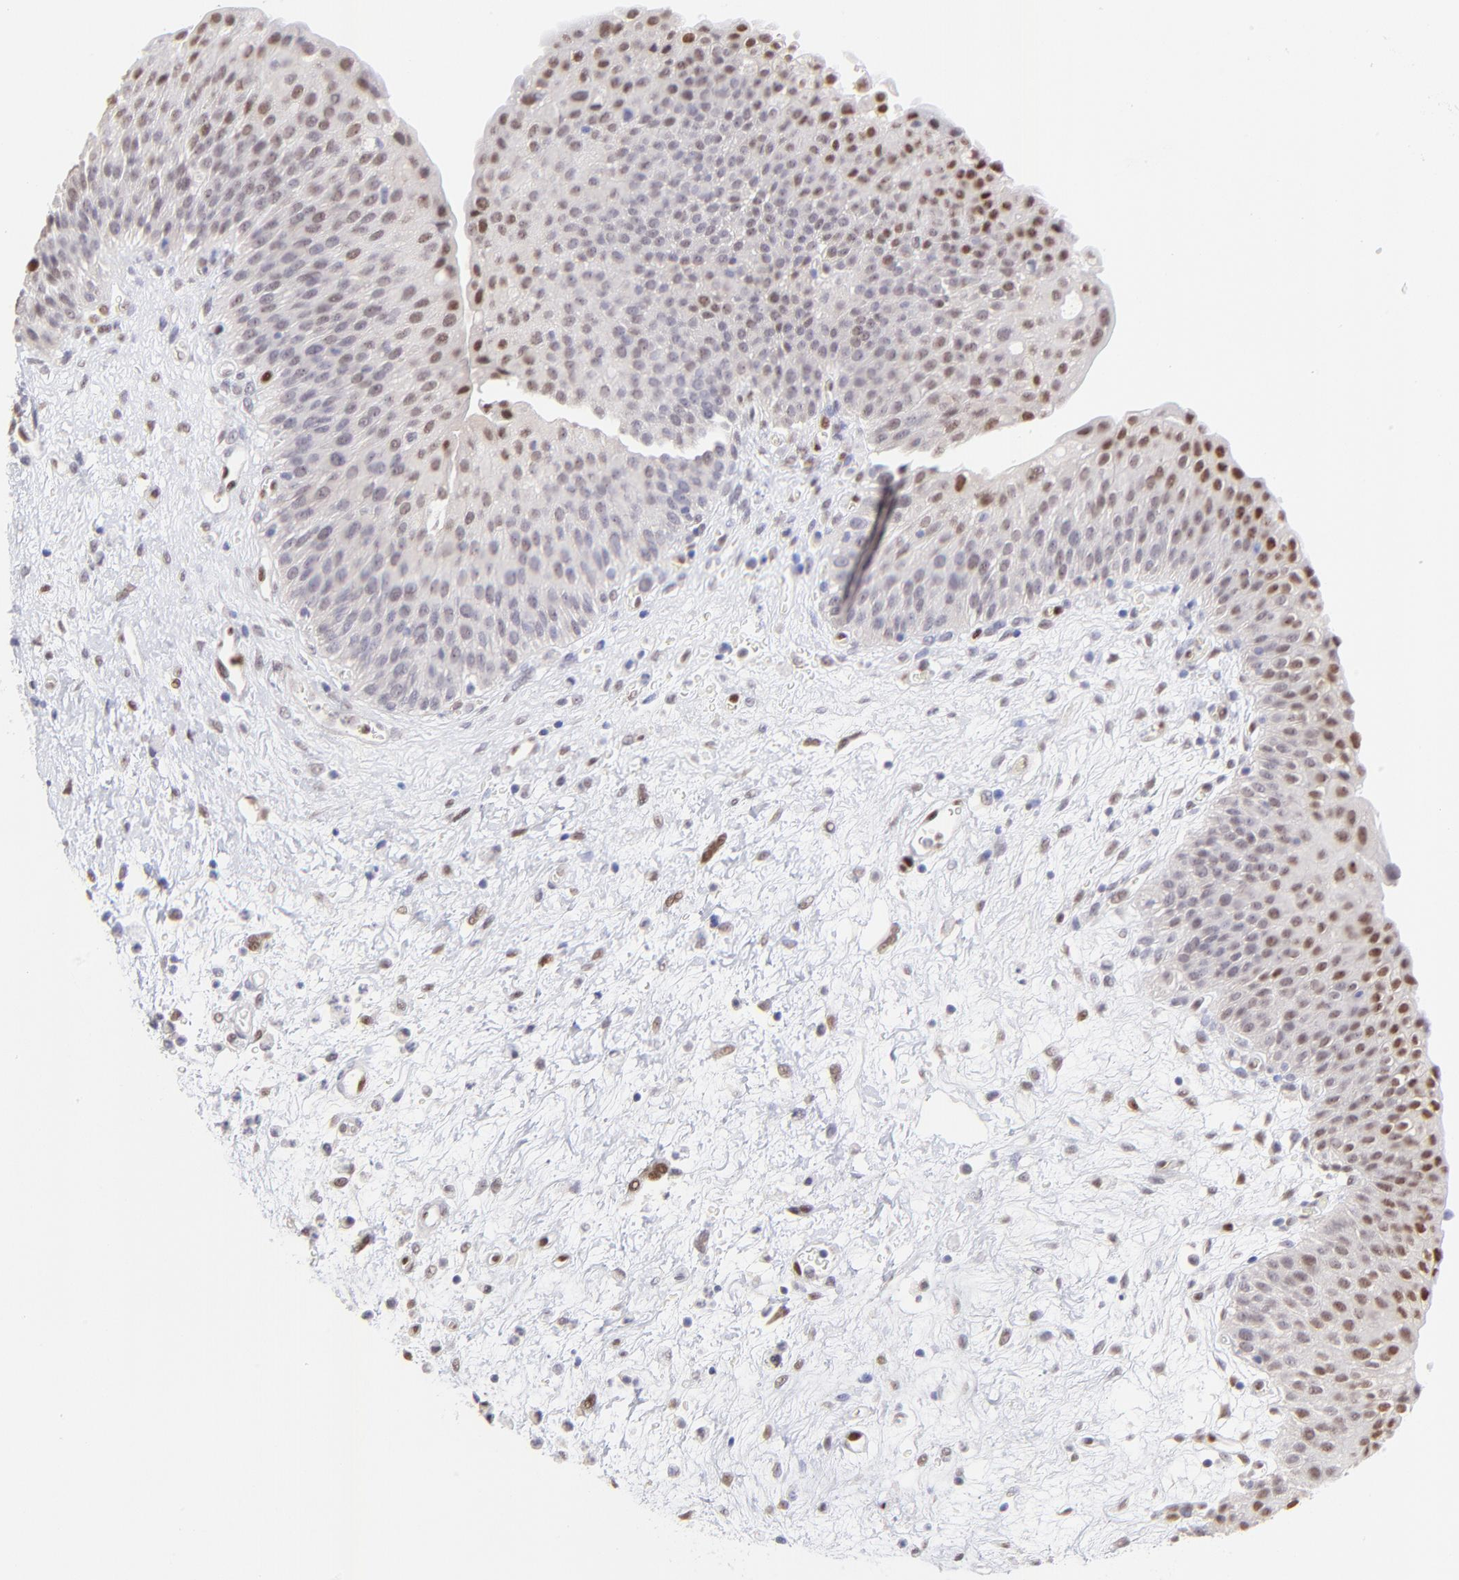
{"staining": {"intensity": "moderate", "quantity": "<25%", "location": "nuclear"}, "tissue": "urinary bladder", "cell_type": "Urothelial cells", "image_type": "normal", "snomed": [{"axis": "morphology", "description": "Normal tissue, NOS"}, {"axis": "morphology", "description": "Dysplasia, NOS"}, {"axis": "topography", "description": "Urinary bladder"}], "caption": "IHC histopathology image of benign human urinary bladder stained for a protein (brown), which shows low levels of moderate nuclear staining in approximately <25% of urothelial cells.", "gene": "KLF4", "patient": {"sex": "male", "age": 35}}